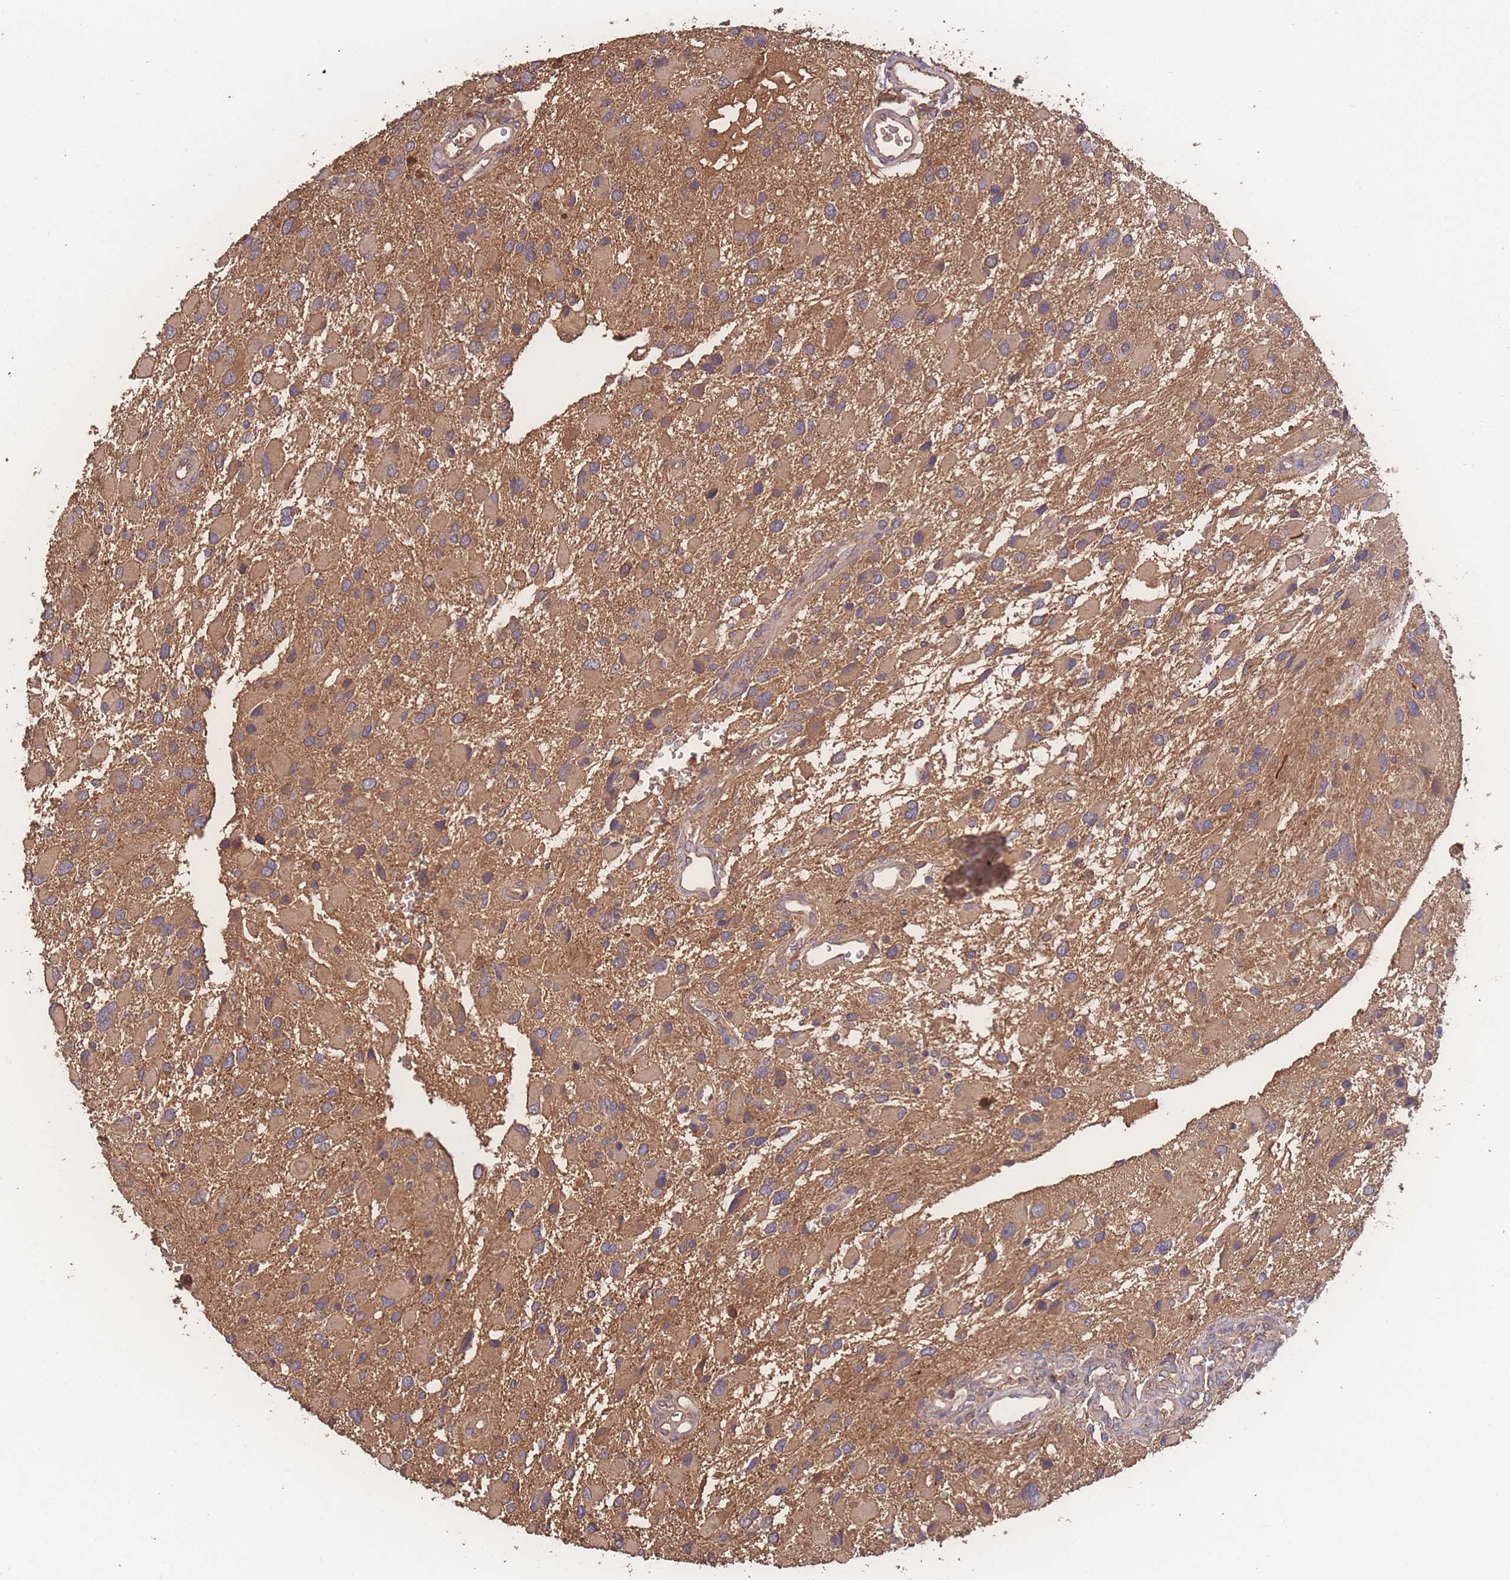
{"staining": {"intensity": "moderate", "quantity": ">75%", "location": "cytoplasmic/membranous"}, "tissue": "glioma", "cell_type": "Tumor cells", "image_type": "cancer", "snomed": [{"axis": "morphology", "description": "Glioma, malignant, High grade"}, {"axis": "topography", "description": "Brain"}], "caption": "An IHC photomicrograph of neoplastic tissue is shown. Protein staining in brown highlights moderate cytoplasmic/membranous positivity in glioma within tumor cells.", "gene": "ATXN10", "patient": {"sex": "male", "age": 53}}